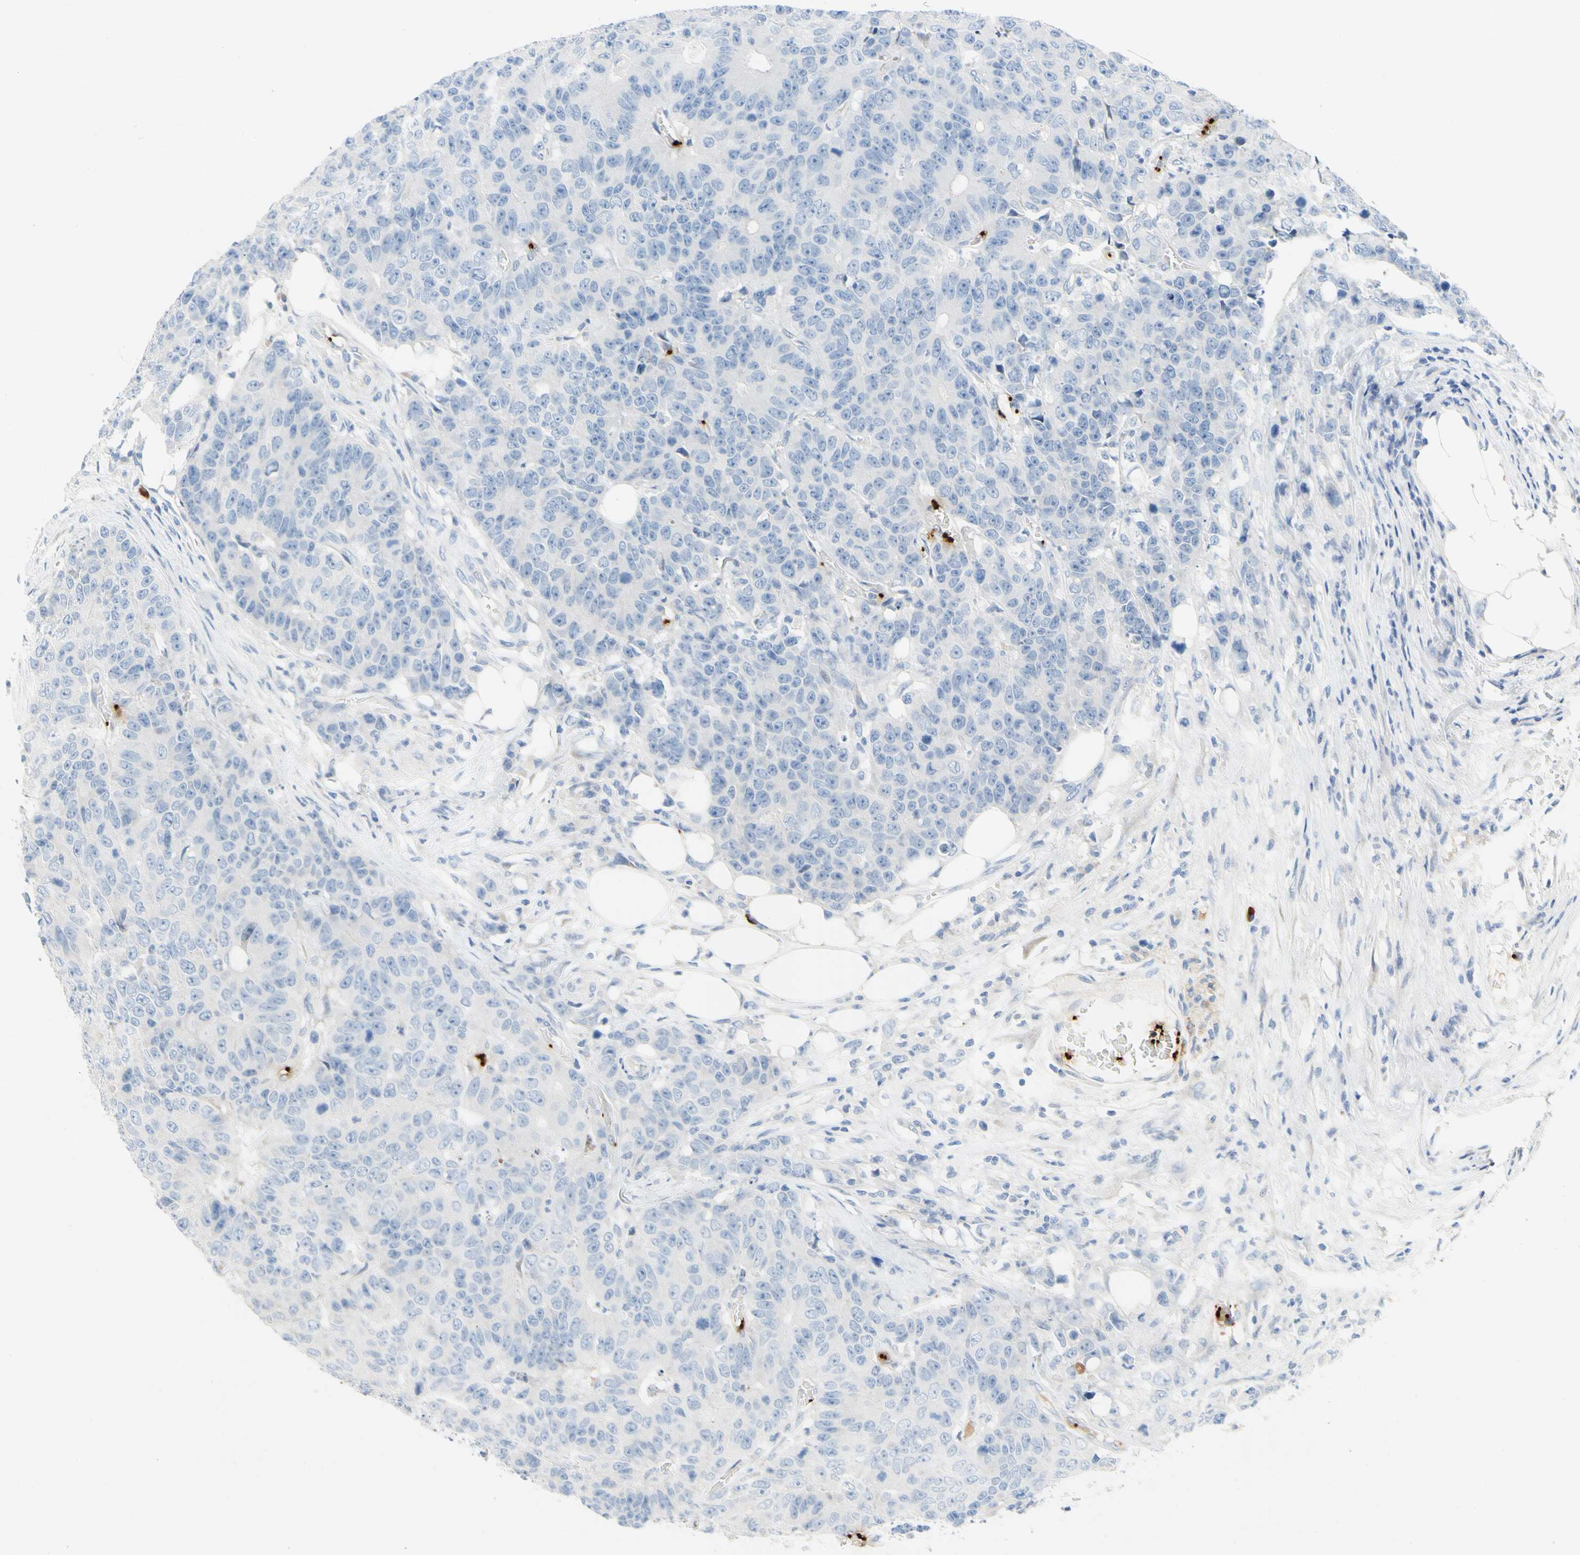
{"staining": {"intensity": "negative", "quantity": "none", "location": "none"}, "tissue": "colorectal cancer", "cell_type": "Tumor cells", "image_type": "cancer", "snomed": [{"axis": "morphology", "description": "Adenocarcinoma, NOS"}, {"axis": "topography", "description": "Colon"}], "caption": "Tumor cells show no significant protein staining in colorectal cancer (adenocarcinoma).", "gene": "PPBP", "patient": {"sex": "female", "age": 86}}